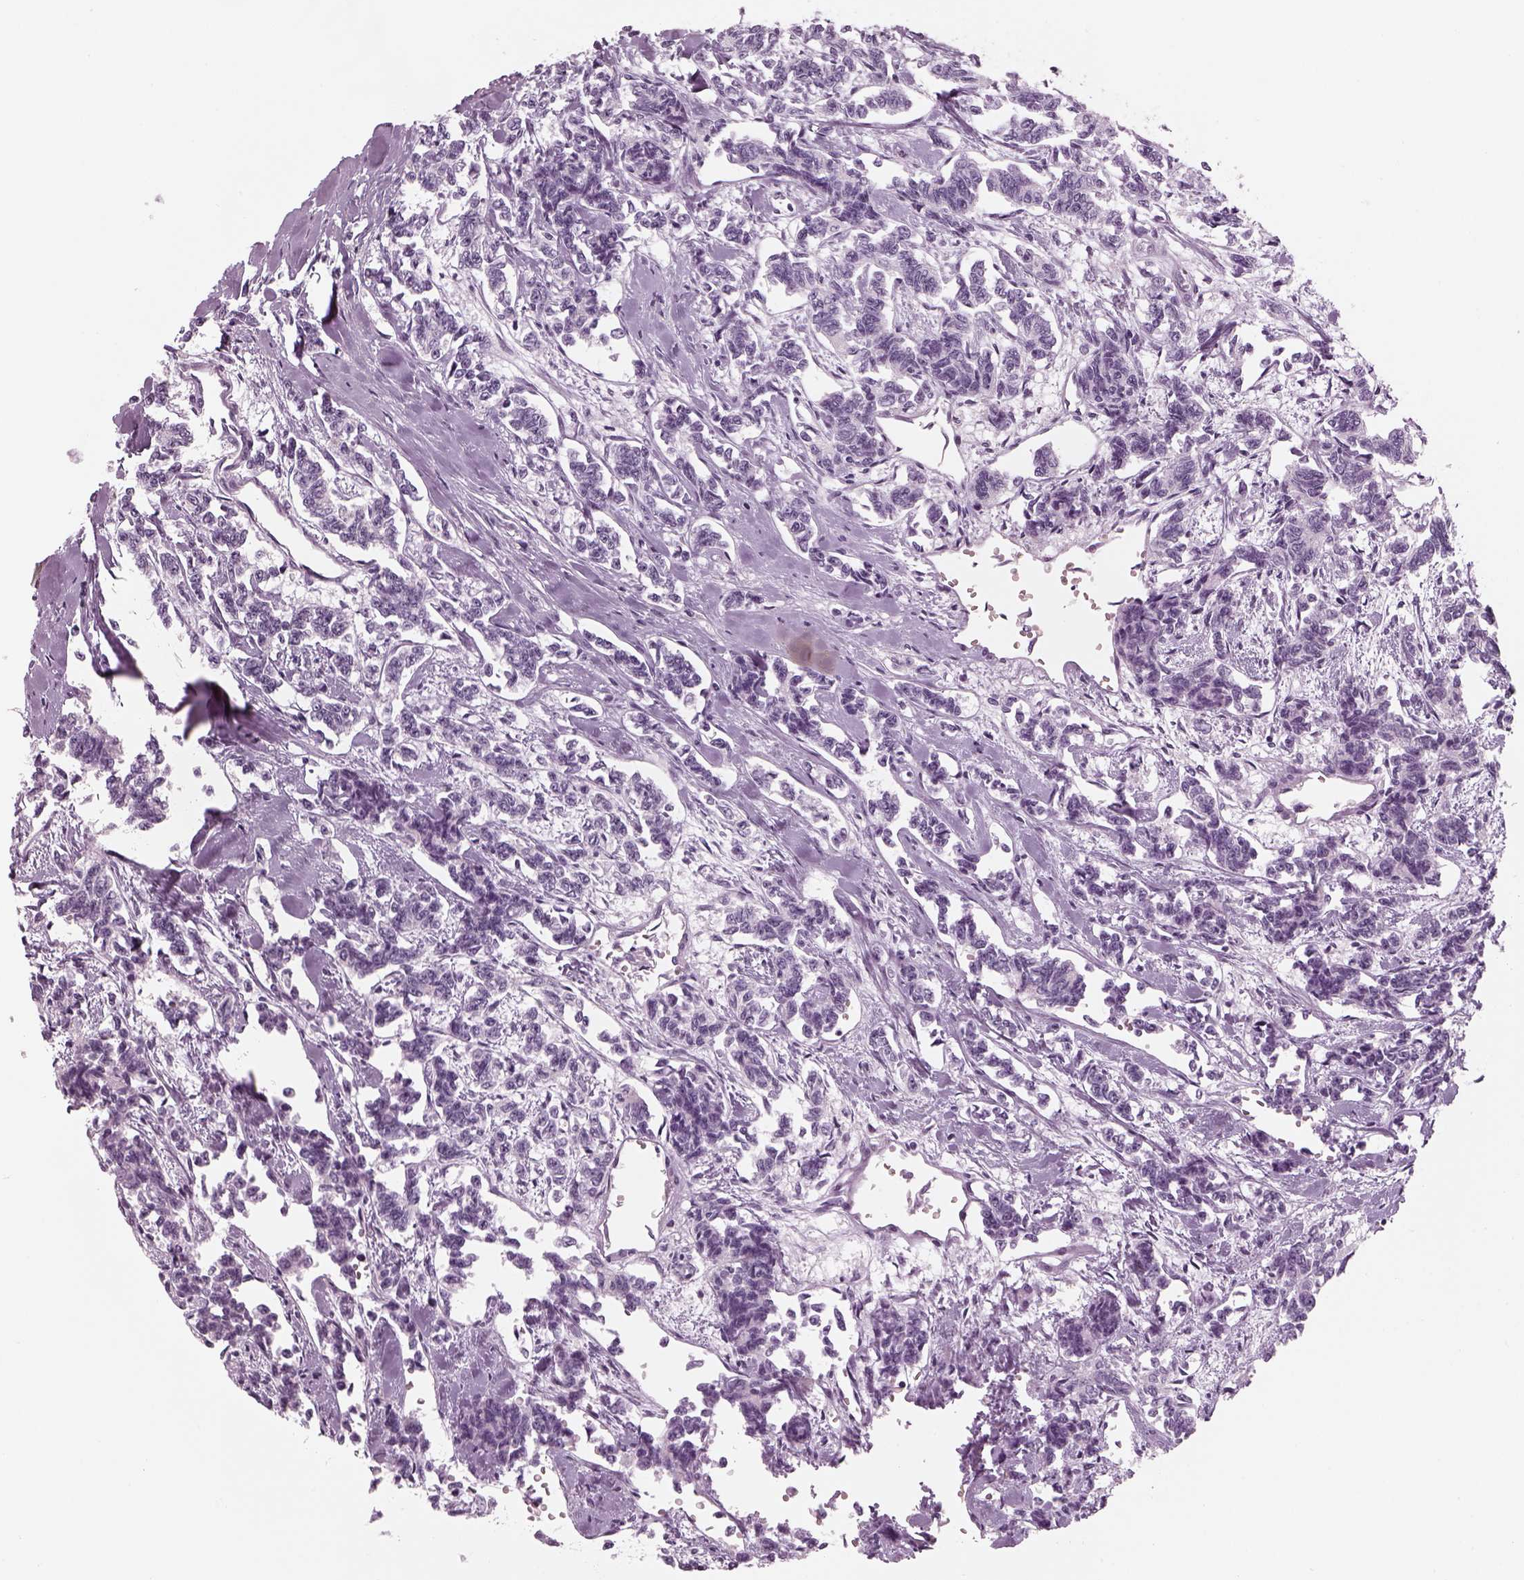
{"staining": {"intensity": "negative", "quantity": "none", "location": "none"}, "tissue": "carcinoid", "cell_type": "Tumor cells", "image_type": "cancer", "snomed": [{"axis": "morphology", "description": "Carcinoid, malignant, NOS"}, {"axis": "topography", "description": "Kidney"}], "caption": "Human carcinoid stained for a protein using immunohistochemistry (IHC) shows no expression in tumor cells.", "gene": "SAG", "patient": {"sex": "female", "age": 41}}